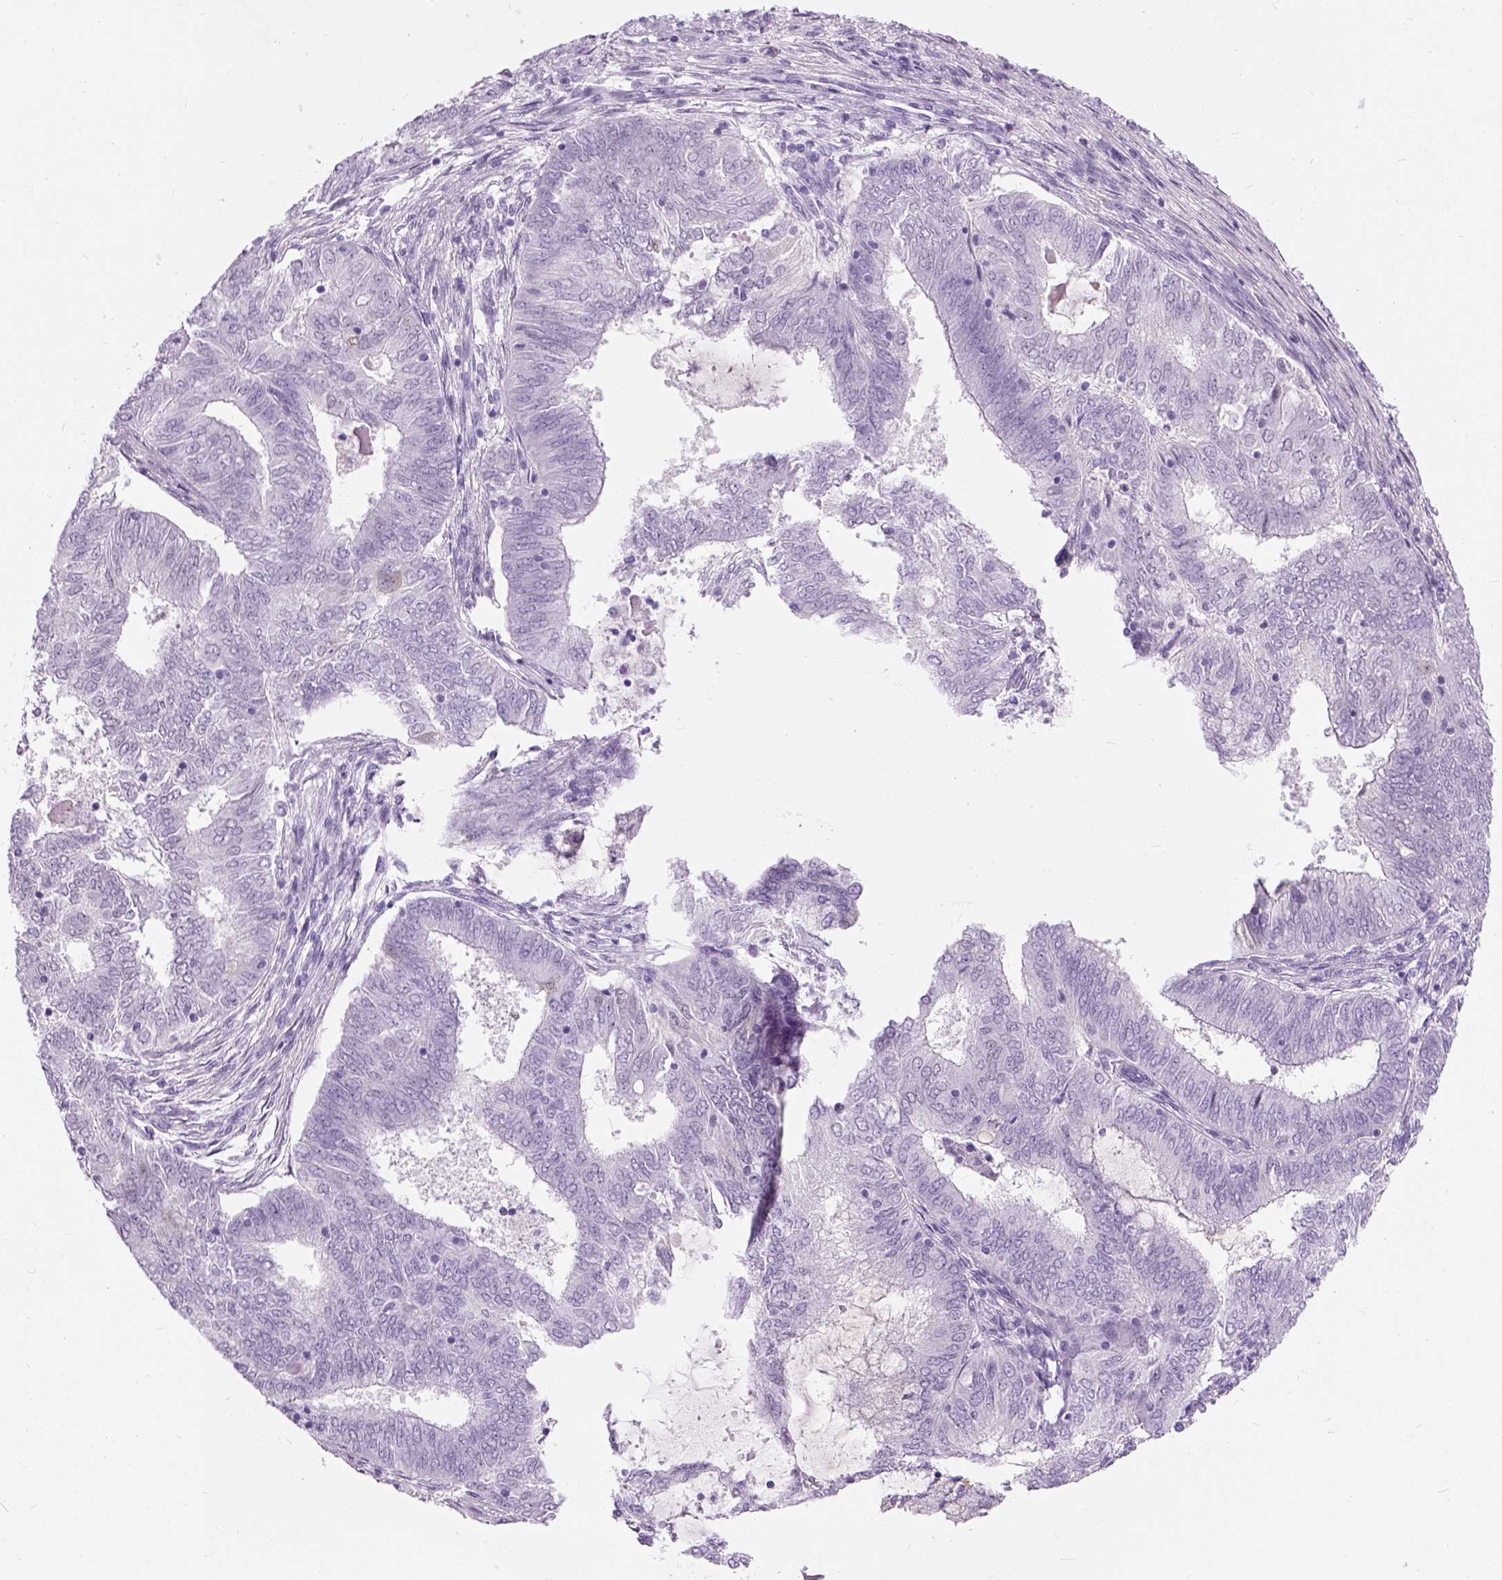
{"staining": {"intensity": "negative", "quantity": "none", "location": "none"}, "tissue": "endometrial cancer", "cell_type": "Tumor cells", "image_type": "cancer", "snomed": [{"axis": "morphology", "description": "Adenocarcinoma, NOS"}, {"axis": "topography", "description": "Endometrium"}], "caption": "Immunohistochemistry image of adenocarcinoma (endometrial) stained for a protein (brown), which shows no staining in tumor cells.", "gene": "AXDND1", "patient": {"sex": "female", "age": 62}}